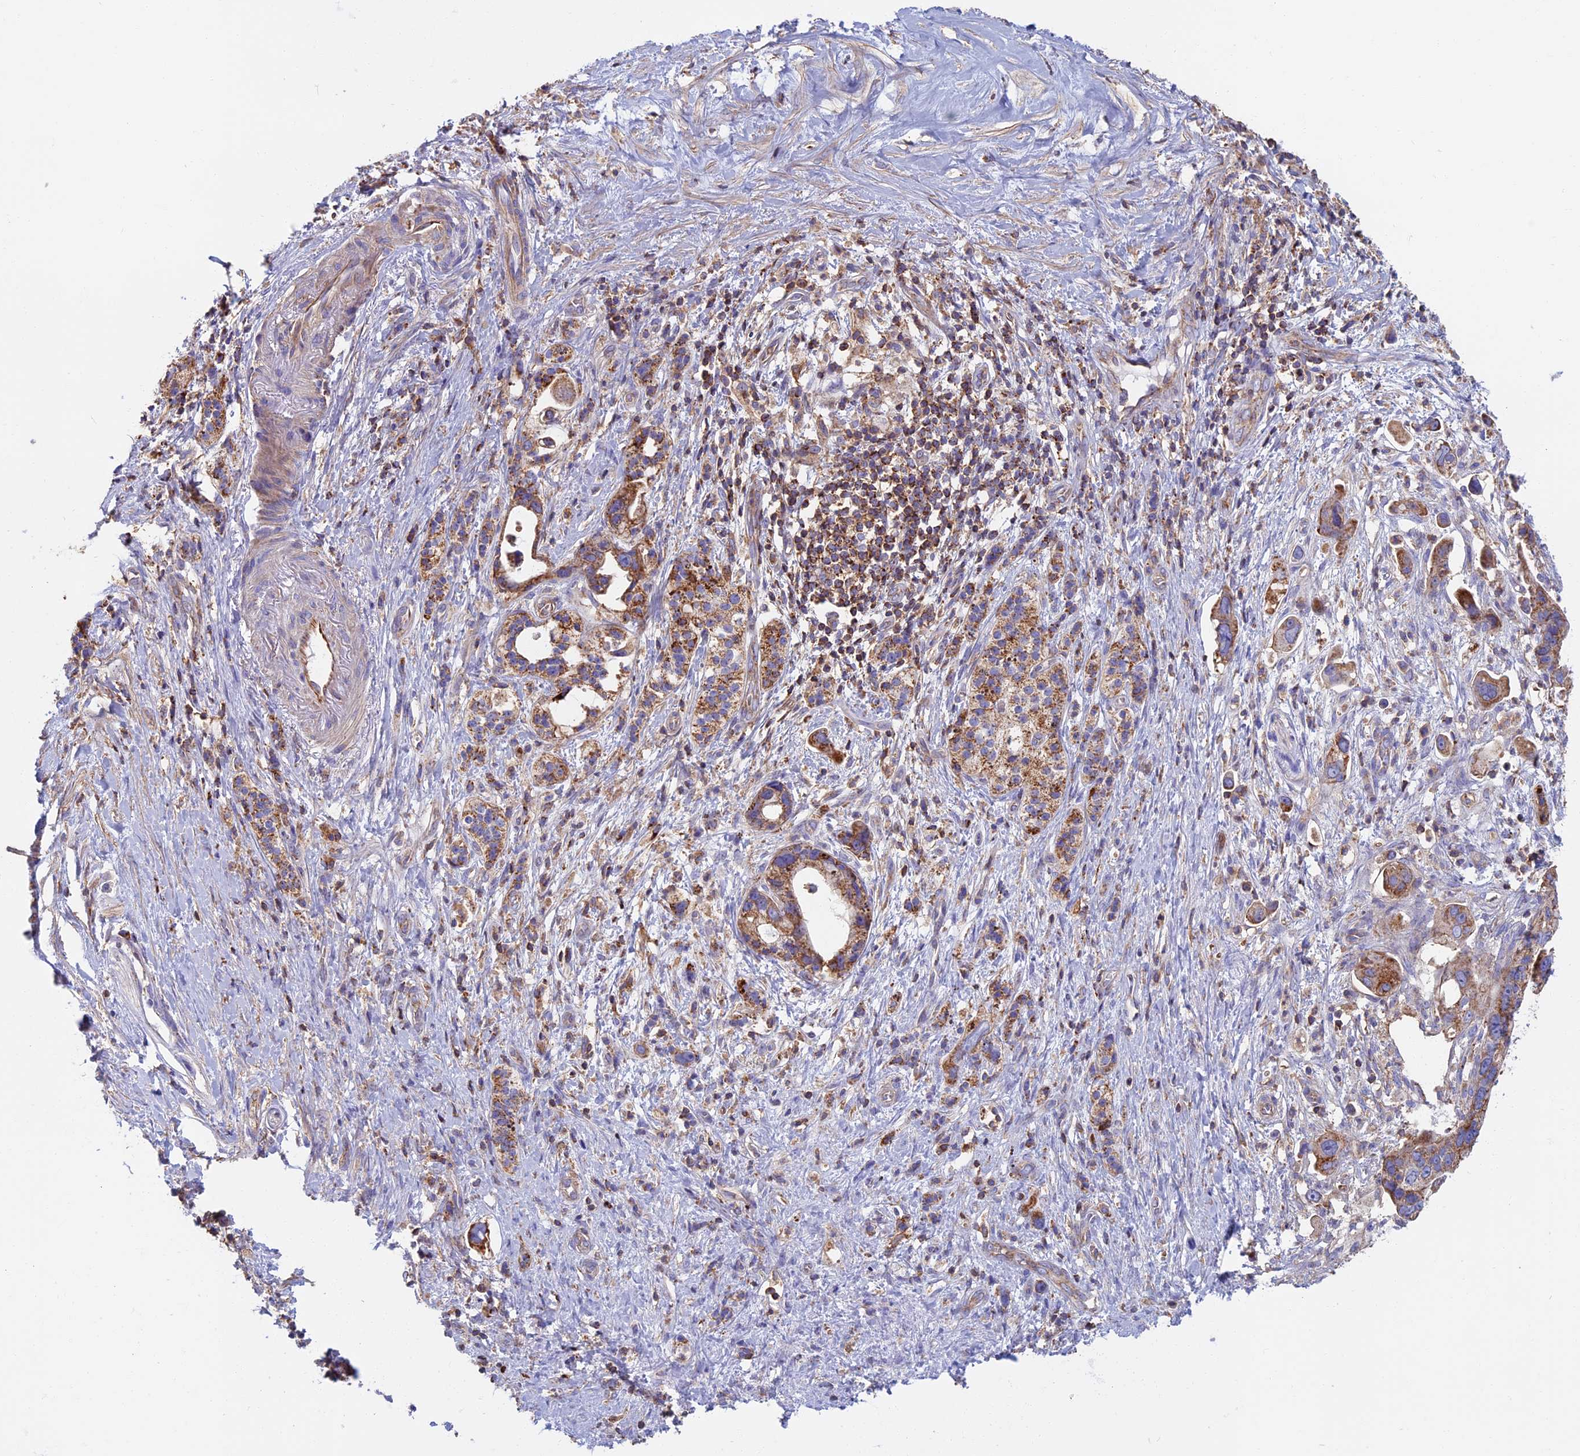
{"staining": {"intensity": "moderate", "quantity": ">75%", "location": "cytoplasmic/membranous"}, "tissue": "pancreatic cancer", "cell_type": "Tumor cells", "image_type": "cancer", "snomed": [{"axis": "morphology", "description": "Adenocarcinoma, NOS"}, {"axis": "topography", "description": "Pancreas"}], "caption": "Adenocarcinoma (pancreatic) was stained to show a protein in brown. There is medium levels of moderate cytoplasmic/membranous staining in about >75% of tumor cells.", "gene": "HSD17B8", "patient": {"sex": "female", "age": 83}}